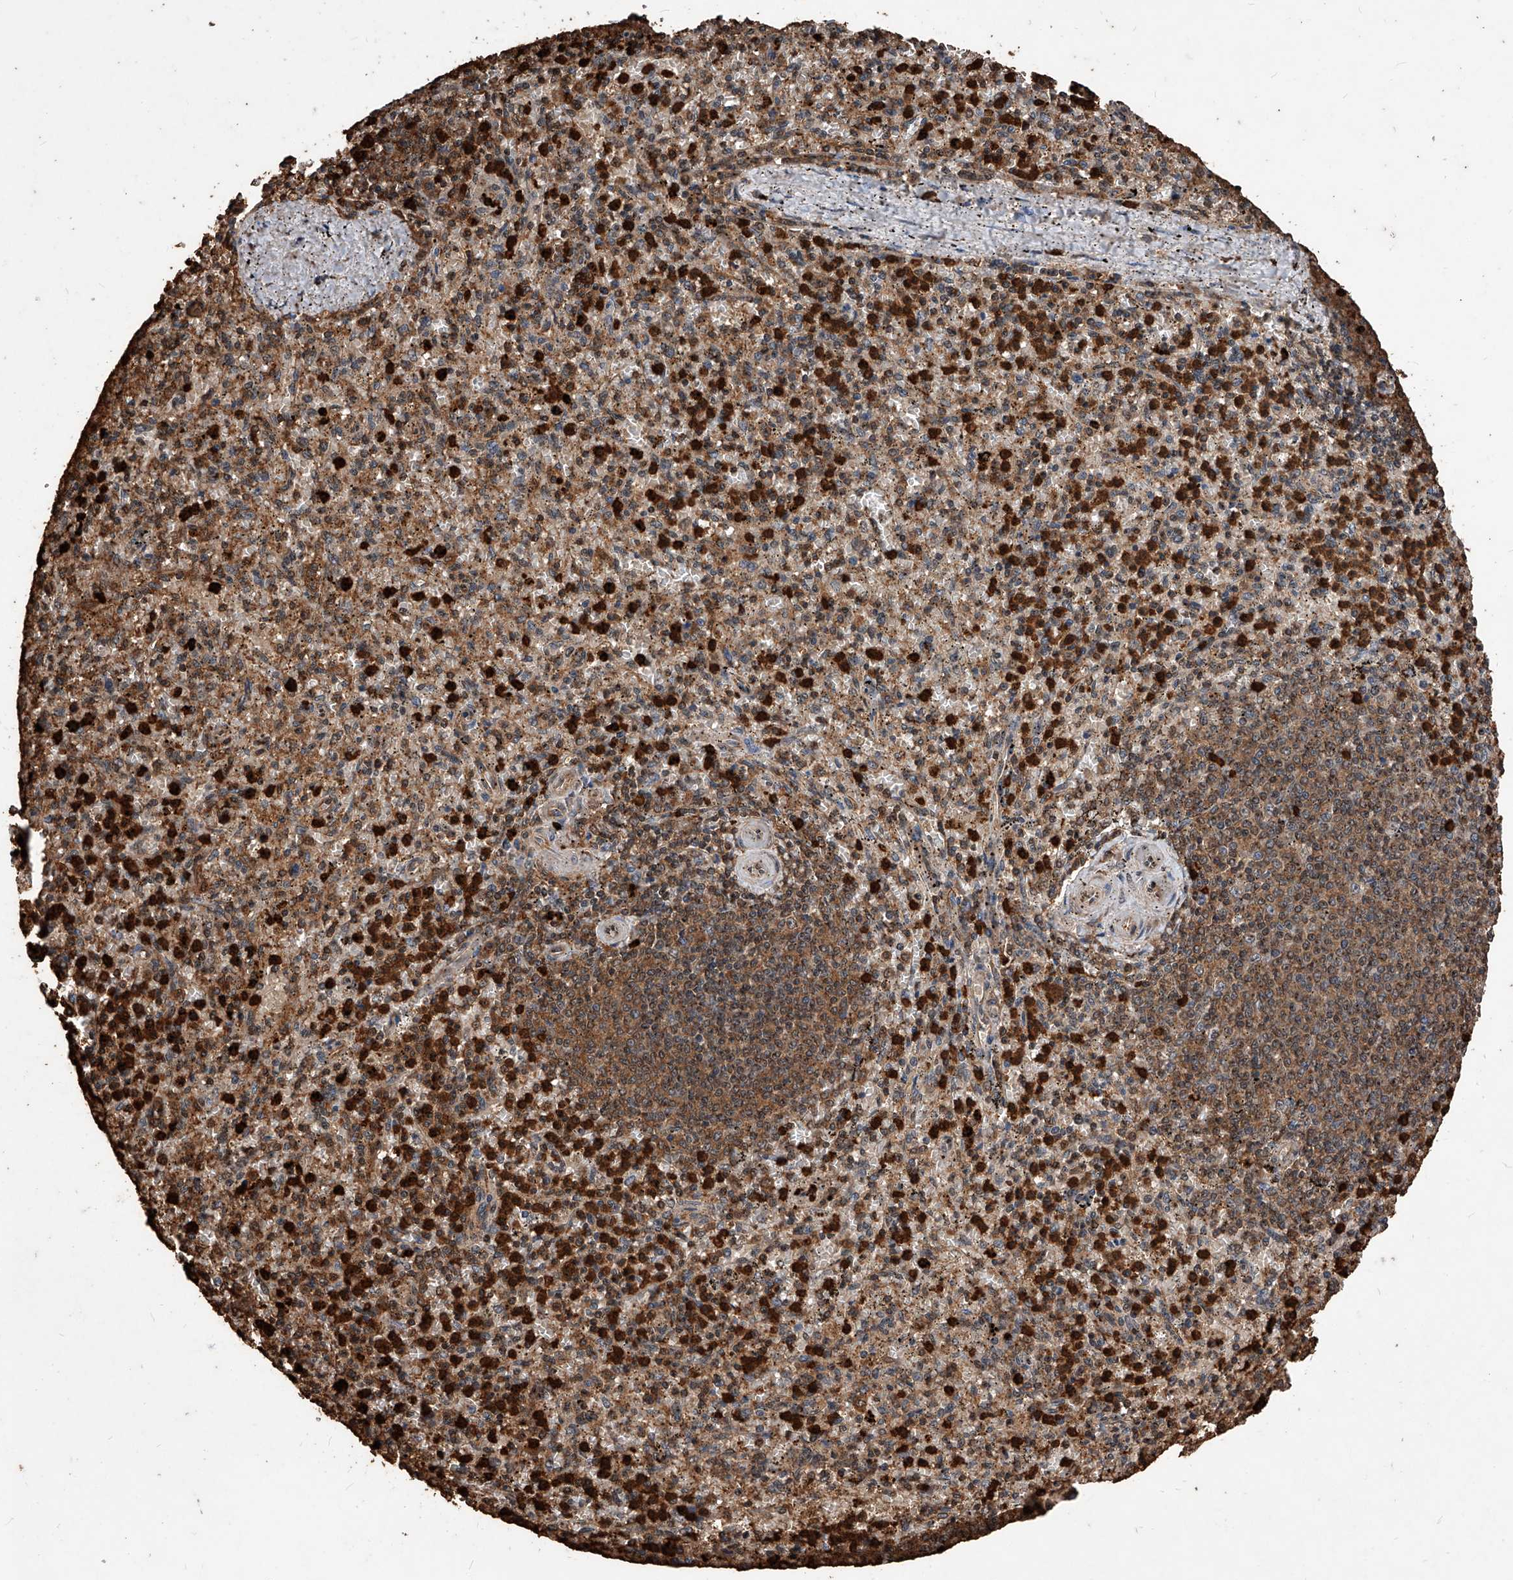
{"staining": {"intensity": "strong", "quantity": "25%-75%", "location": "cytoplasmic/membranous"}, "tissue": "spleen", "cell_type": "Cells in red pulp", "image_type": "normal", "snomed": [{"axis": "morphology", "description": "Normal tissue, NOS"}, {"axis": "topography", "description": "Spleen"}], "caption": "Spleen stained with immunohistochemistry (IHC) reveals strong cytoplasmic/membranous staining in about 25%-75% of cells in red pulp. (Stains: DAB in brown, nuclei in blue, Microscopy: brightfield microscopy at high magnification).", "gene": "UCP2", "patient": {"sex": "male", "age": 72}}